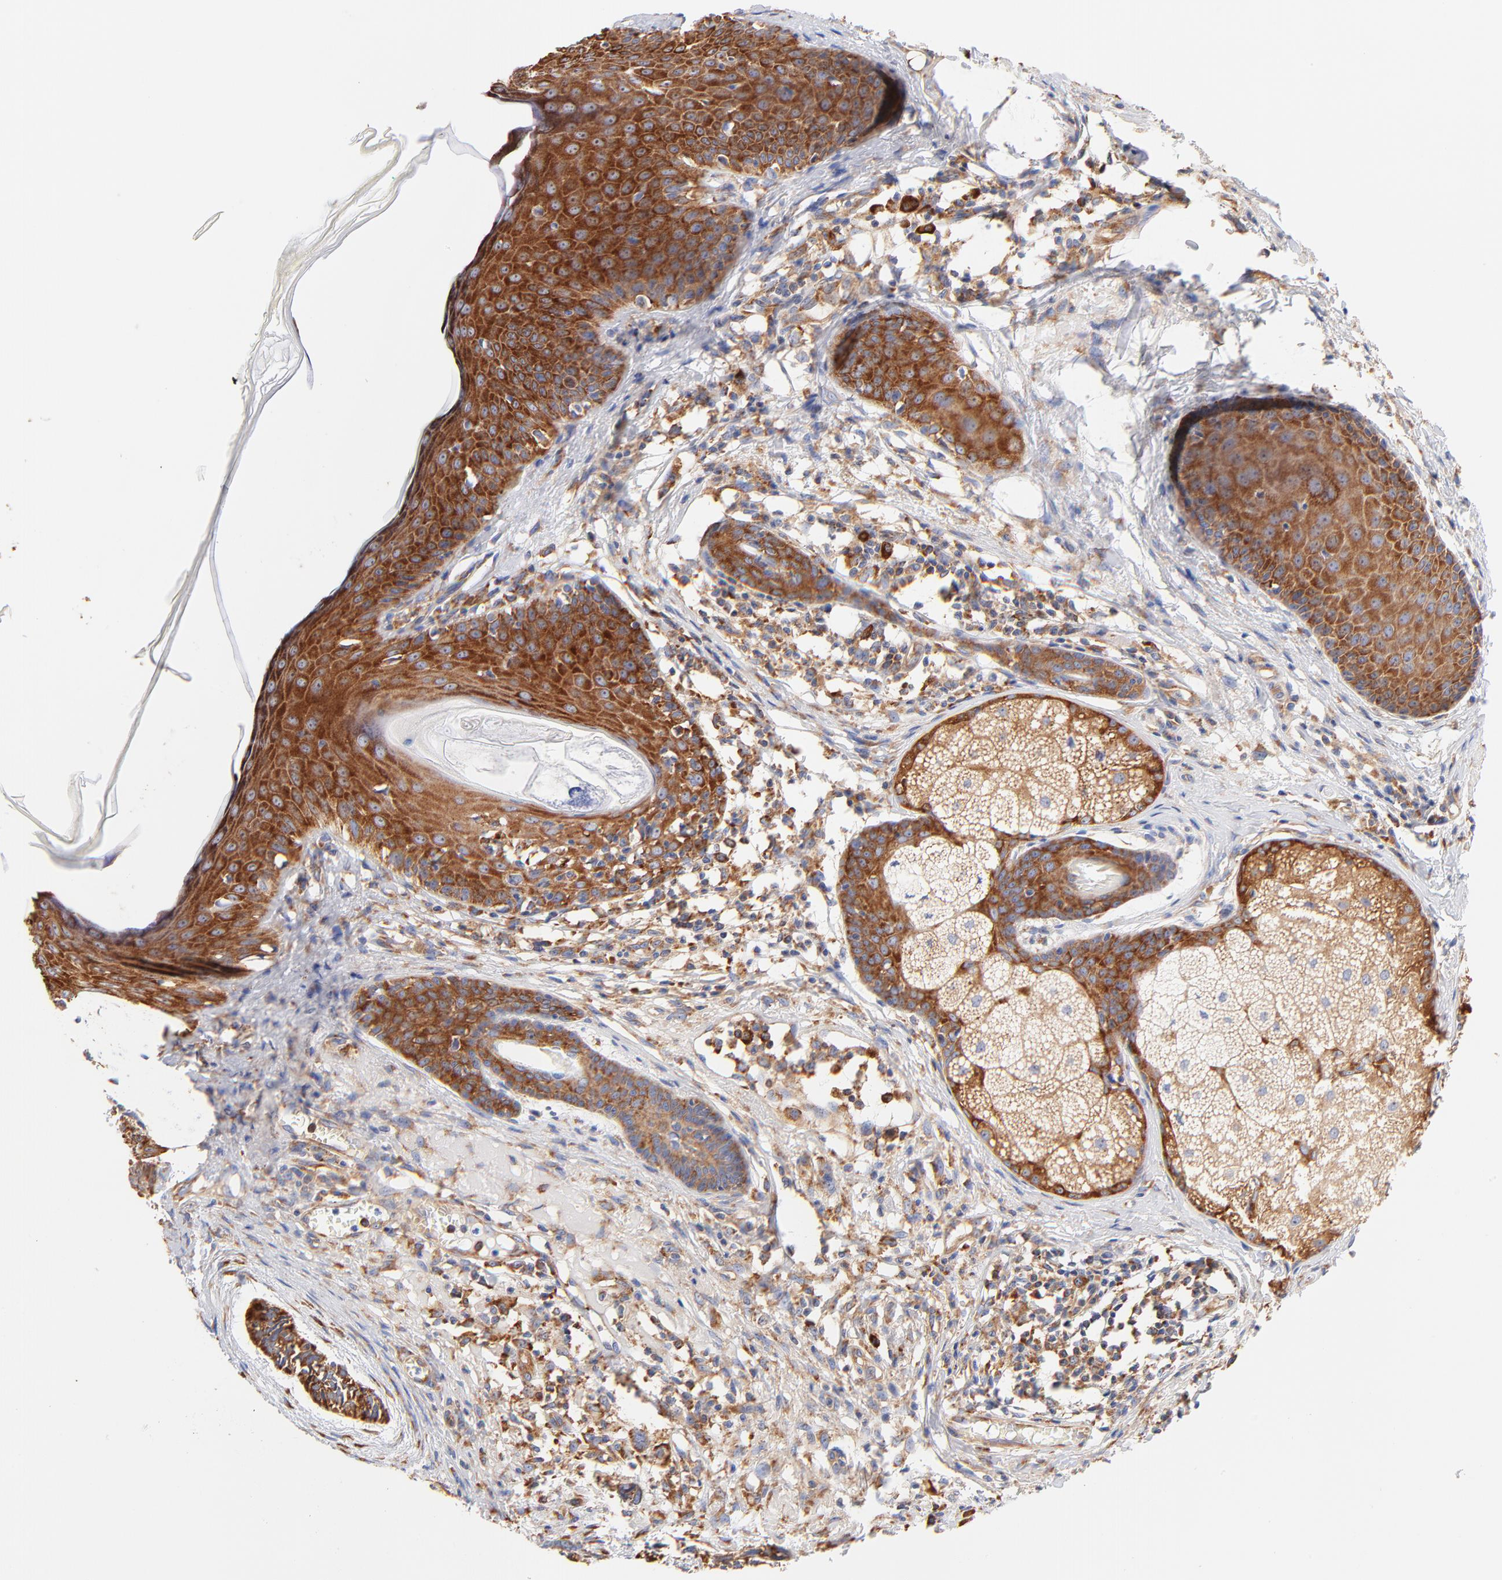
{"staining": {"intensity": "strong", "quantity": ">75%", "location": "cytoplasmic/membranous"}, "tissue": "skin cancer", "cell_type": "Tumor cells", "image_type": "cancer", "snomed": [{"axis": "morphology", "description": "Basal cell carcinoma"}, {"axis": "topography", "description": "Skin"}], "caption": "This photomicrograph exhibits immunohistochemistry (IHC) staining of human basal cell carcinoma (skin), with high strong cytoplasmic/membranous expression in about >75% of tumor cells.", "gene": "RPL27", "patient": {"sex": "male", "age": 63}}